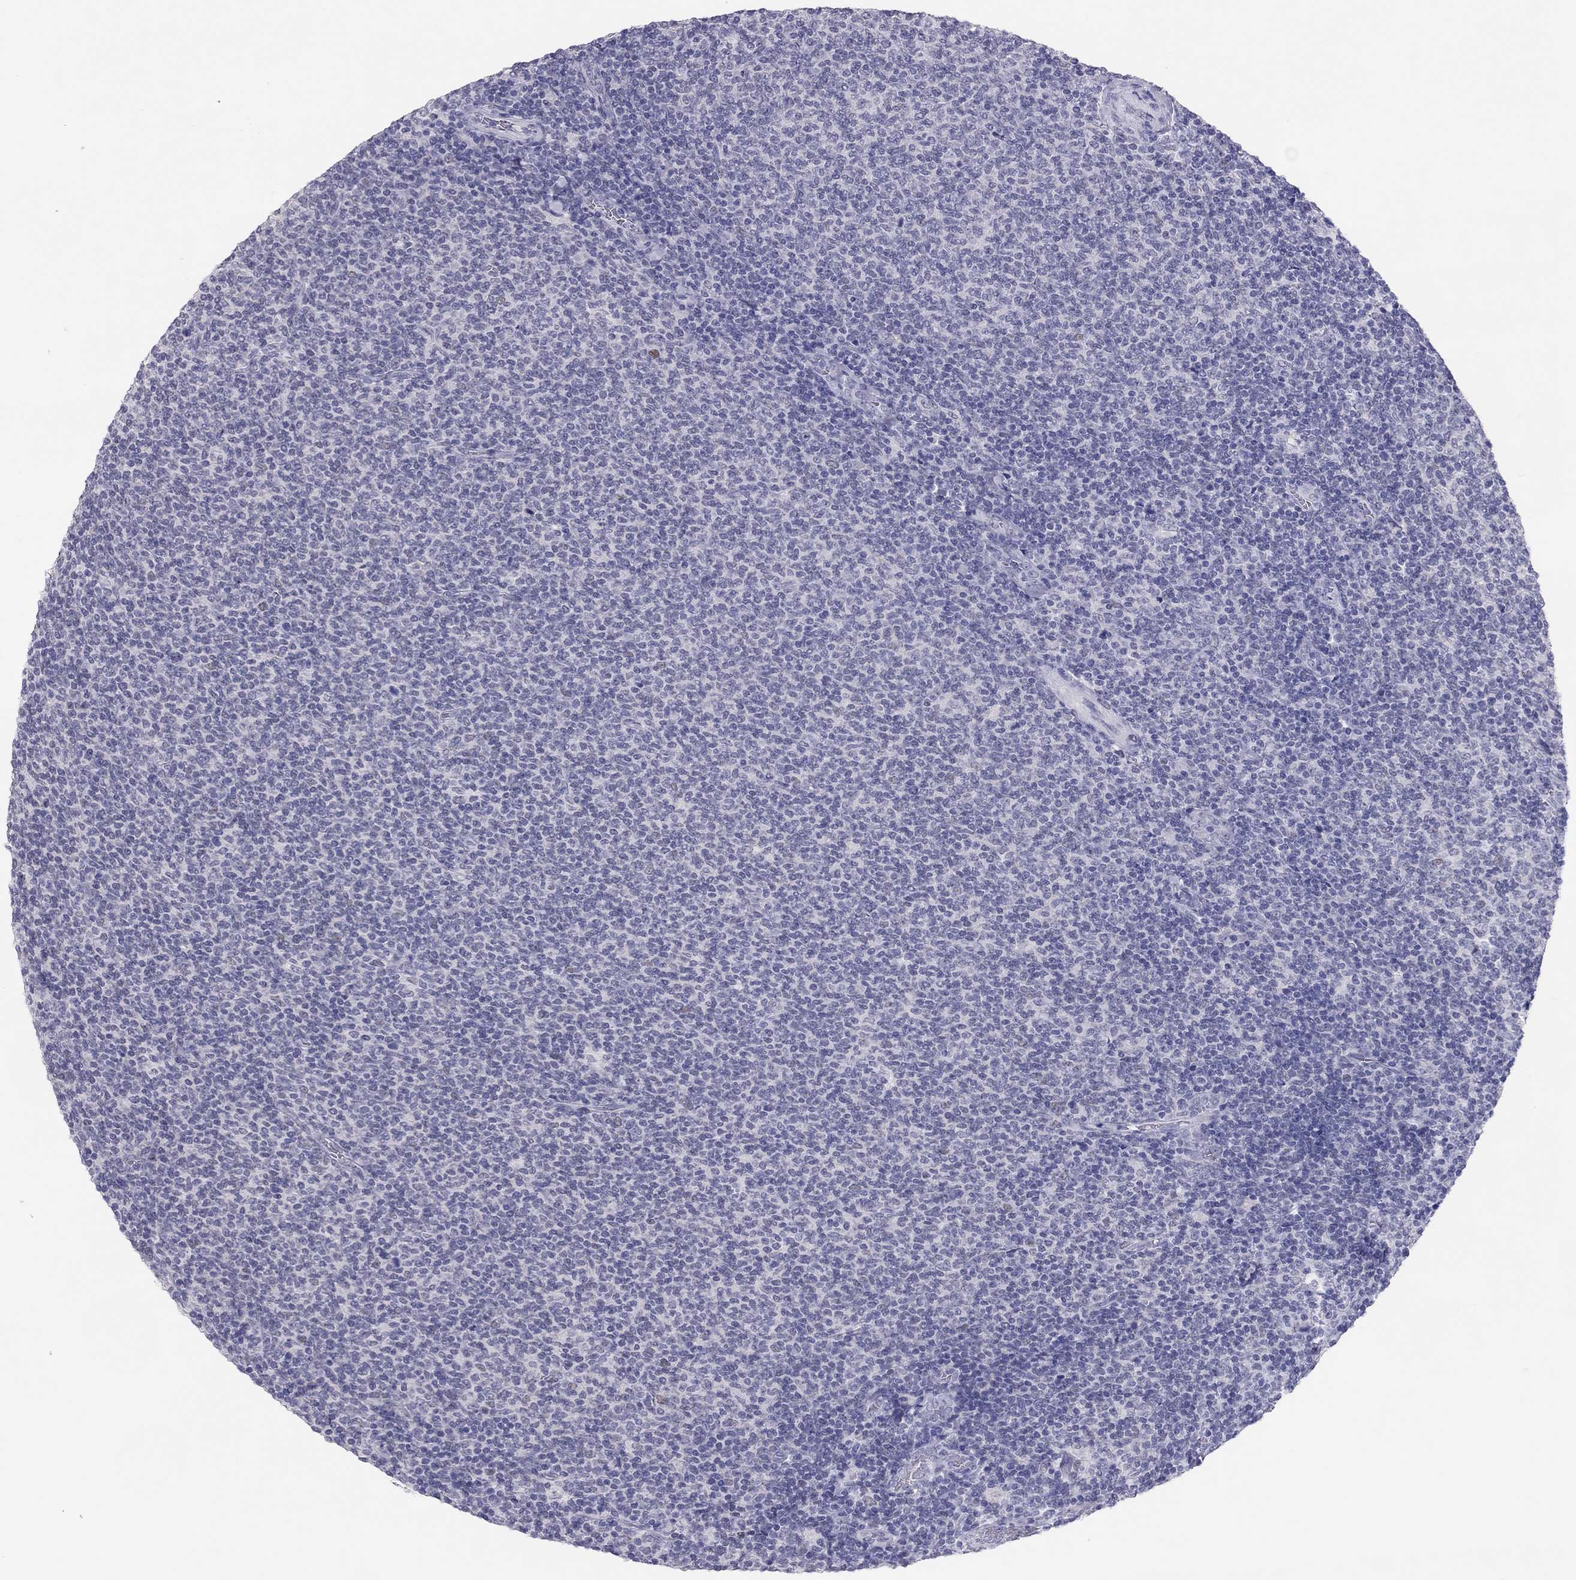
{"staining": {"intensity": "negative", "quantity": "none", "location": "none"}, "tissue": "lymphoma", "cell_type": "Tumor cells", "image_type": "cancer", "snomed": [{"axis": "morphology", "description": "Malignant lymphoma, non-Hodgkin's type, Low grade"}, {"axis": "topography", "description": "Lymph node"}], "caption": "Histopathology image shows no protein positivity in tumor cells of lymphoma tissue.", "gene": "PHOX2A", "patient": {"sex": "male", "age": 52}}